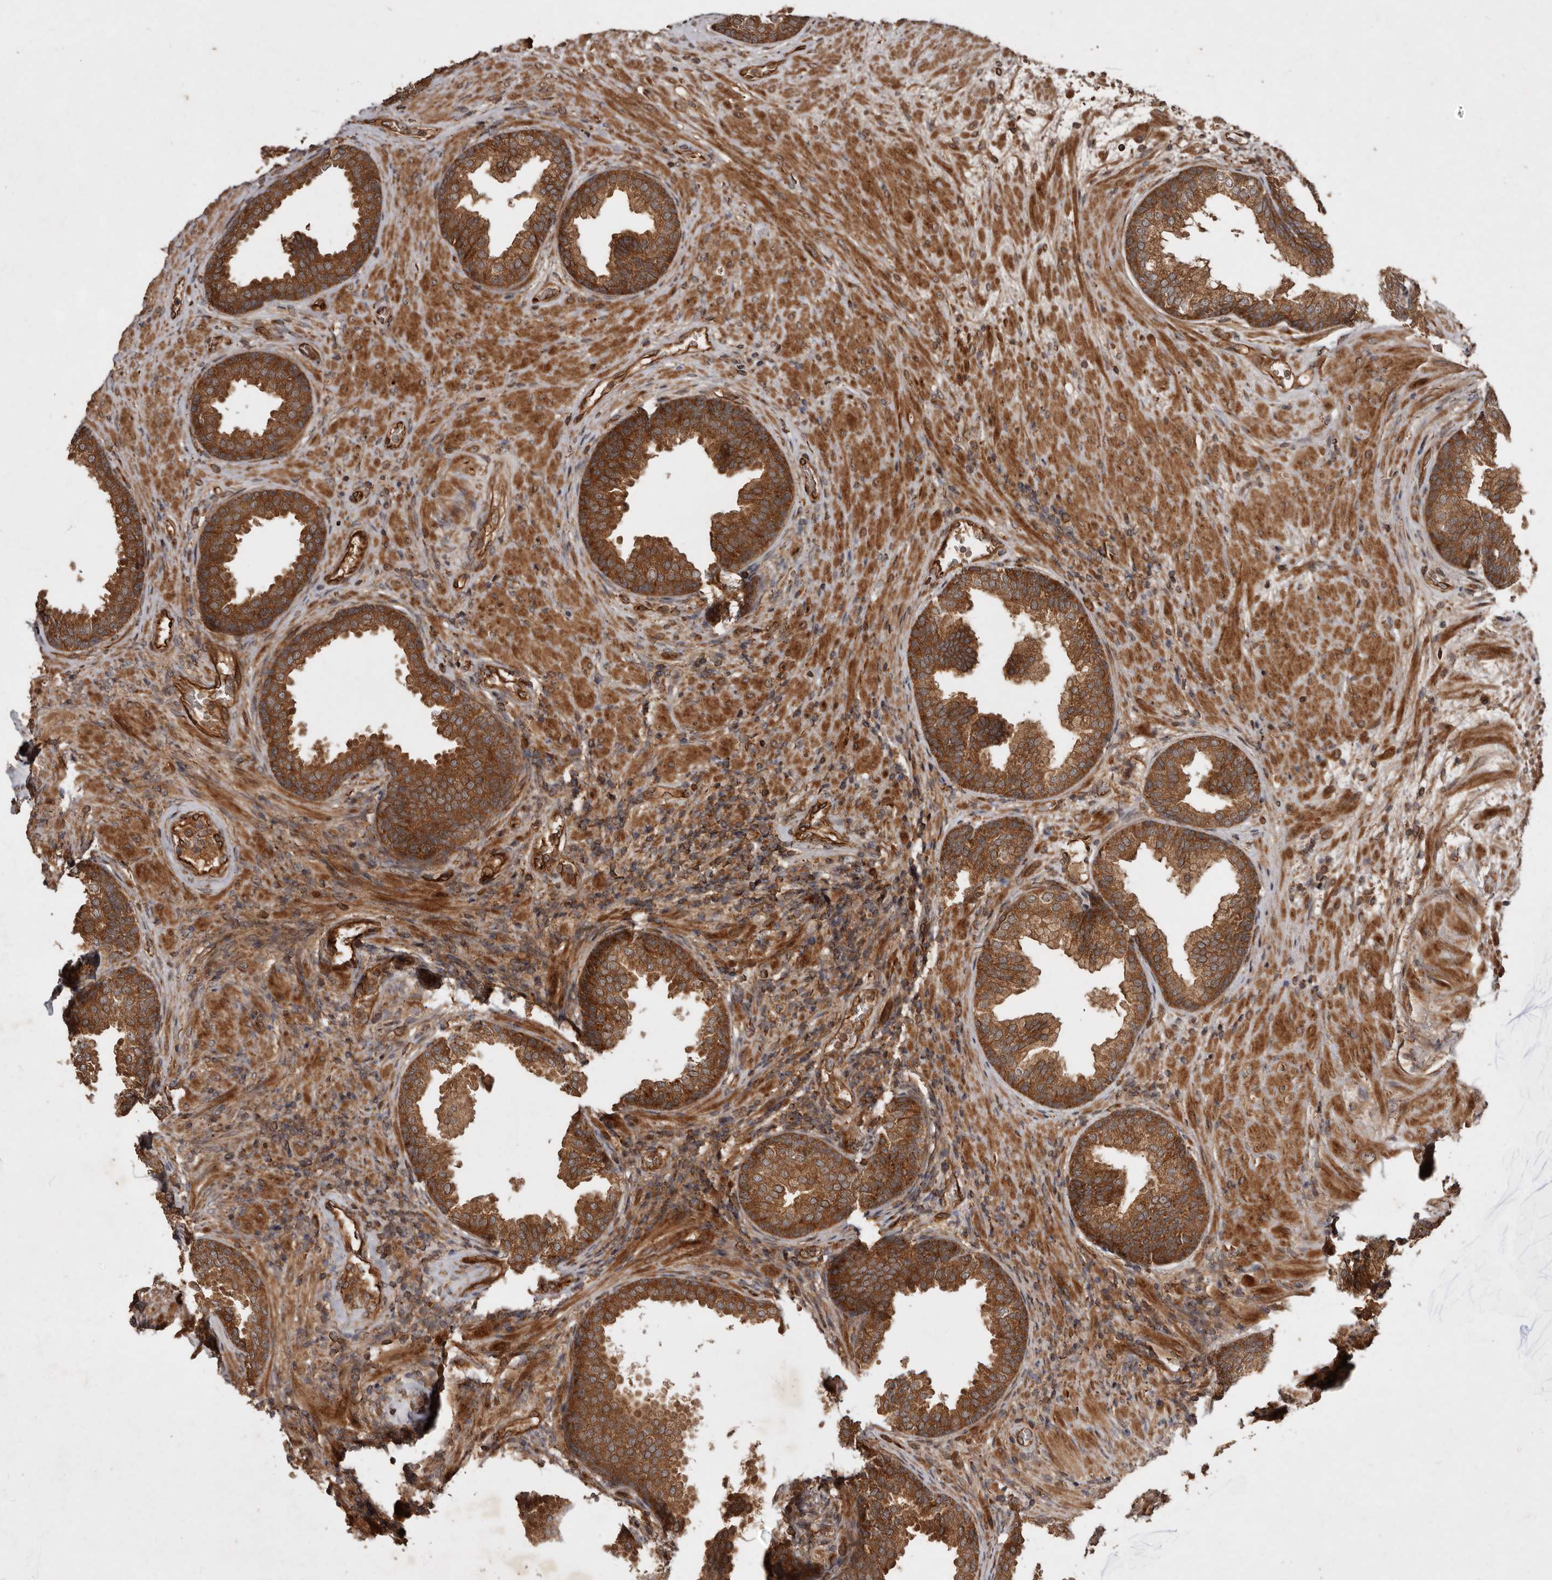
{"staining": {"intensity": "moderate", "quantity": ">75%", "location": "cytoplasmic/membranous"}, "tissue": "prostate", "cell_type": "Glandular cells", "image_type": "normal", "snomed": [{"axis": "morphology", "description": "Normal tissue, NOS"}, {"axis": "topography", "description": "Prostate"}], "caption": "Approximately >75% of glandular cells in normal human prostate display moderate cytoplasmic/membranous protein expression as visualized by brown immunohistochemical staining.", "gene": "STK36", "patient": {"sex": "male", "age": 76}}